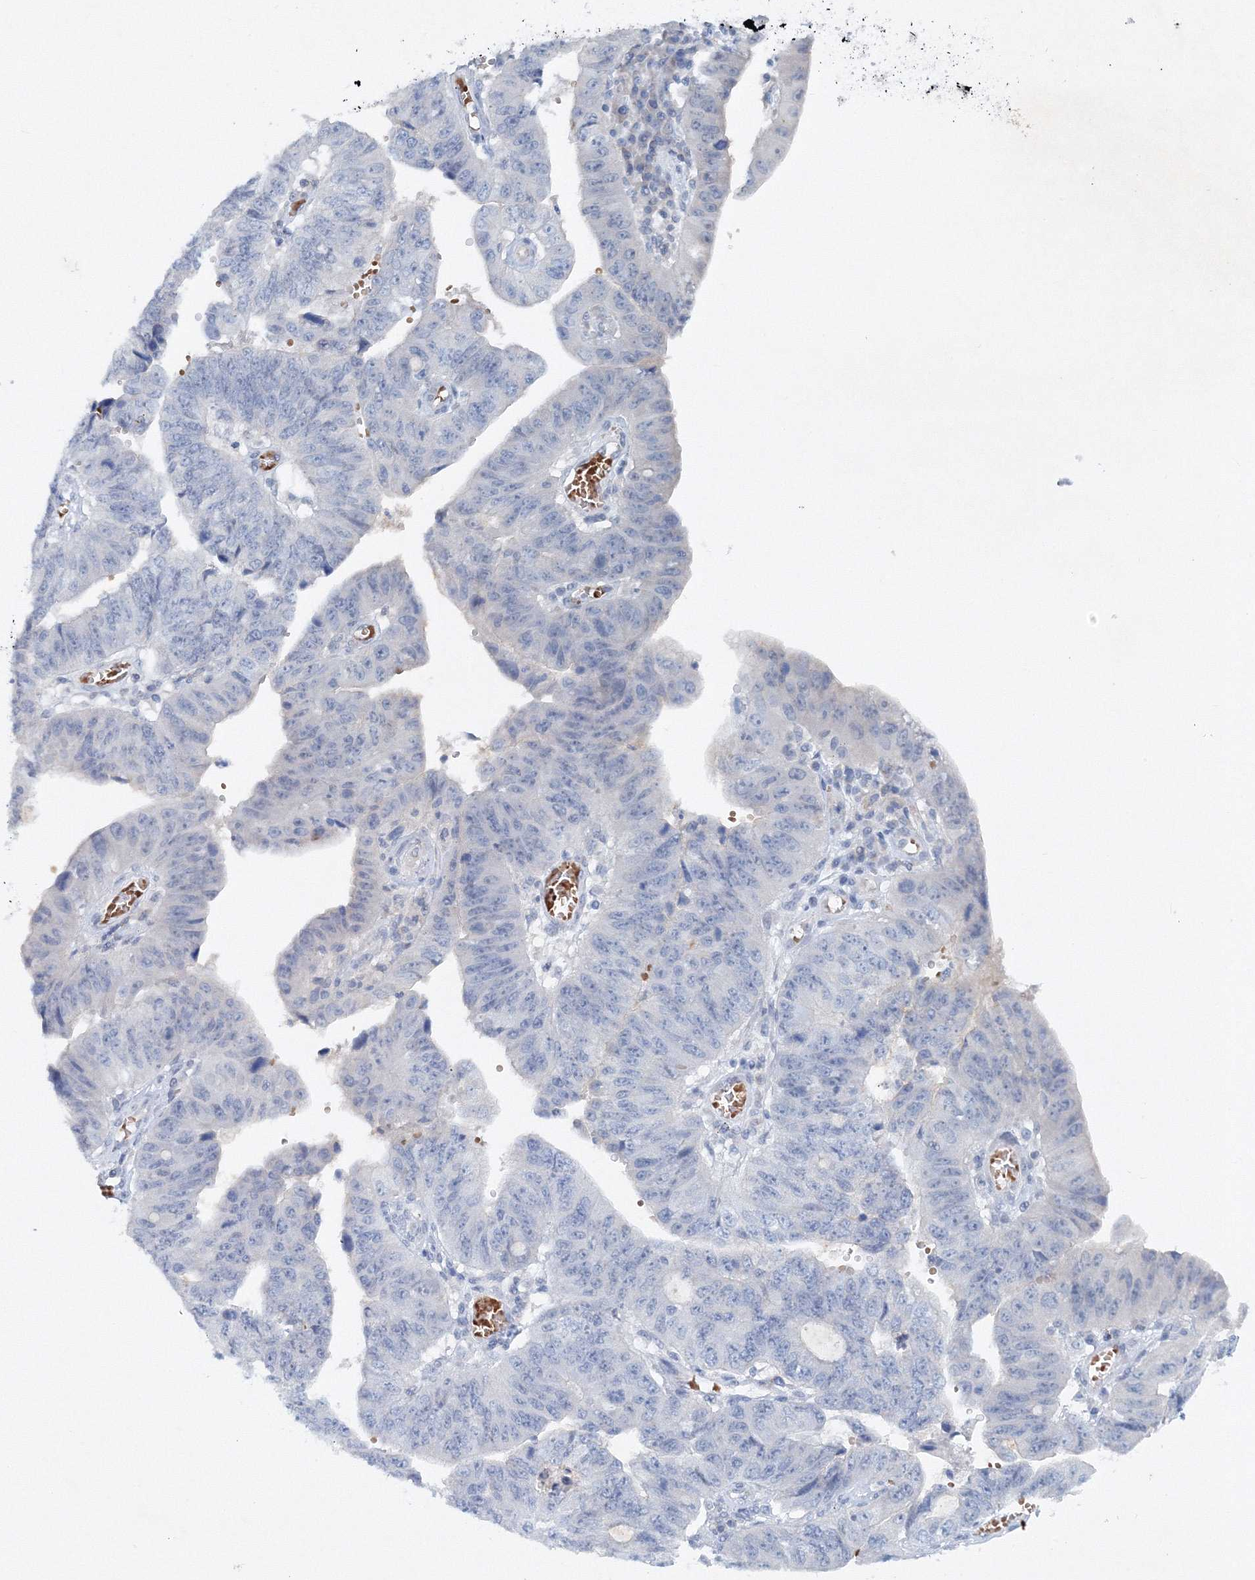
{"staining": {"intensity": "negative", "quantity": "none", "location": "none"}, "tissue": "stomach cancer", "cell_type": "Tumor cells", "image_type": "cancer", "snomed": [{"axis": "morphology", "description": "Adenocarcinoma, NOS"}, {"axis": "topography", "description": "Stomach"}], "caption": "Human stomach cancer stained for a protein using IHC exhibits no expression in tumor cells.", "gene": "SH3BP5", "patient": {"sex": "male", "age": 59}}